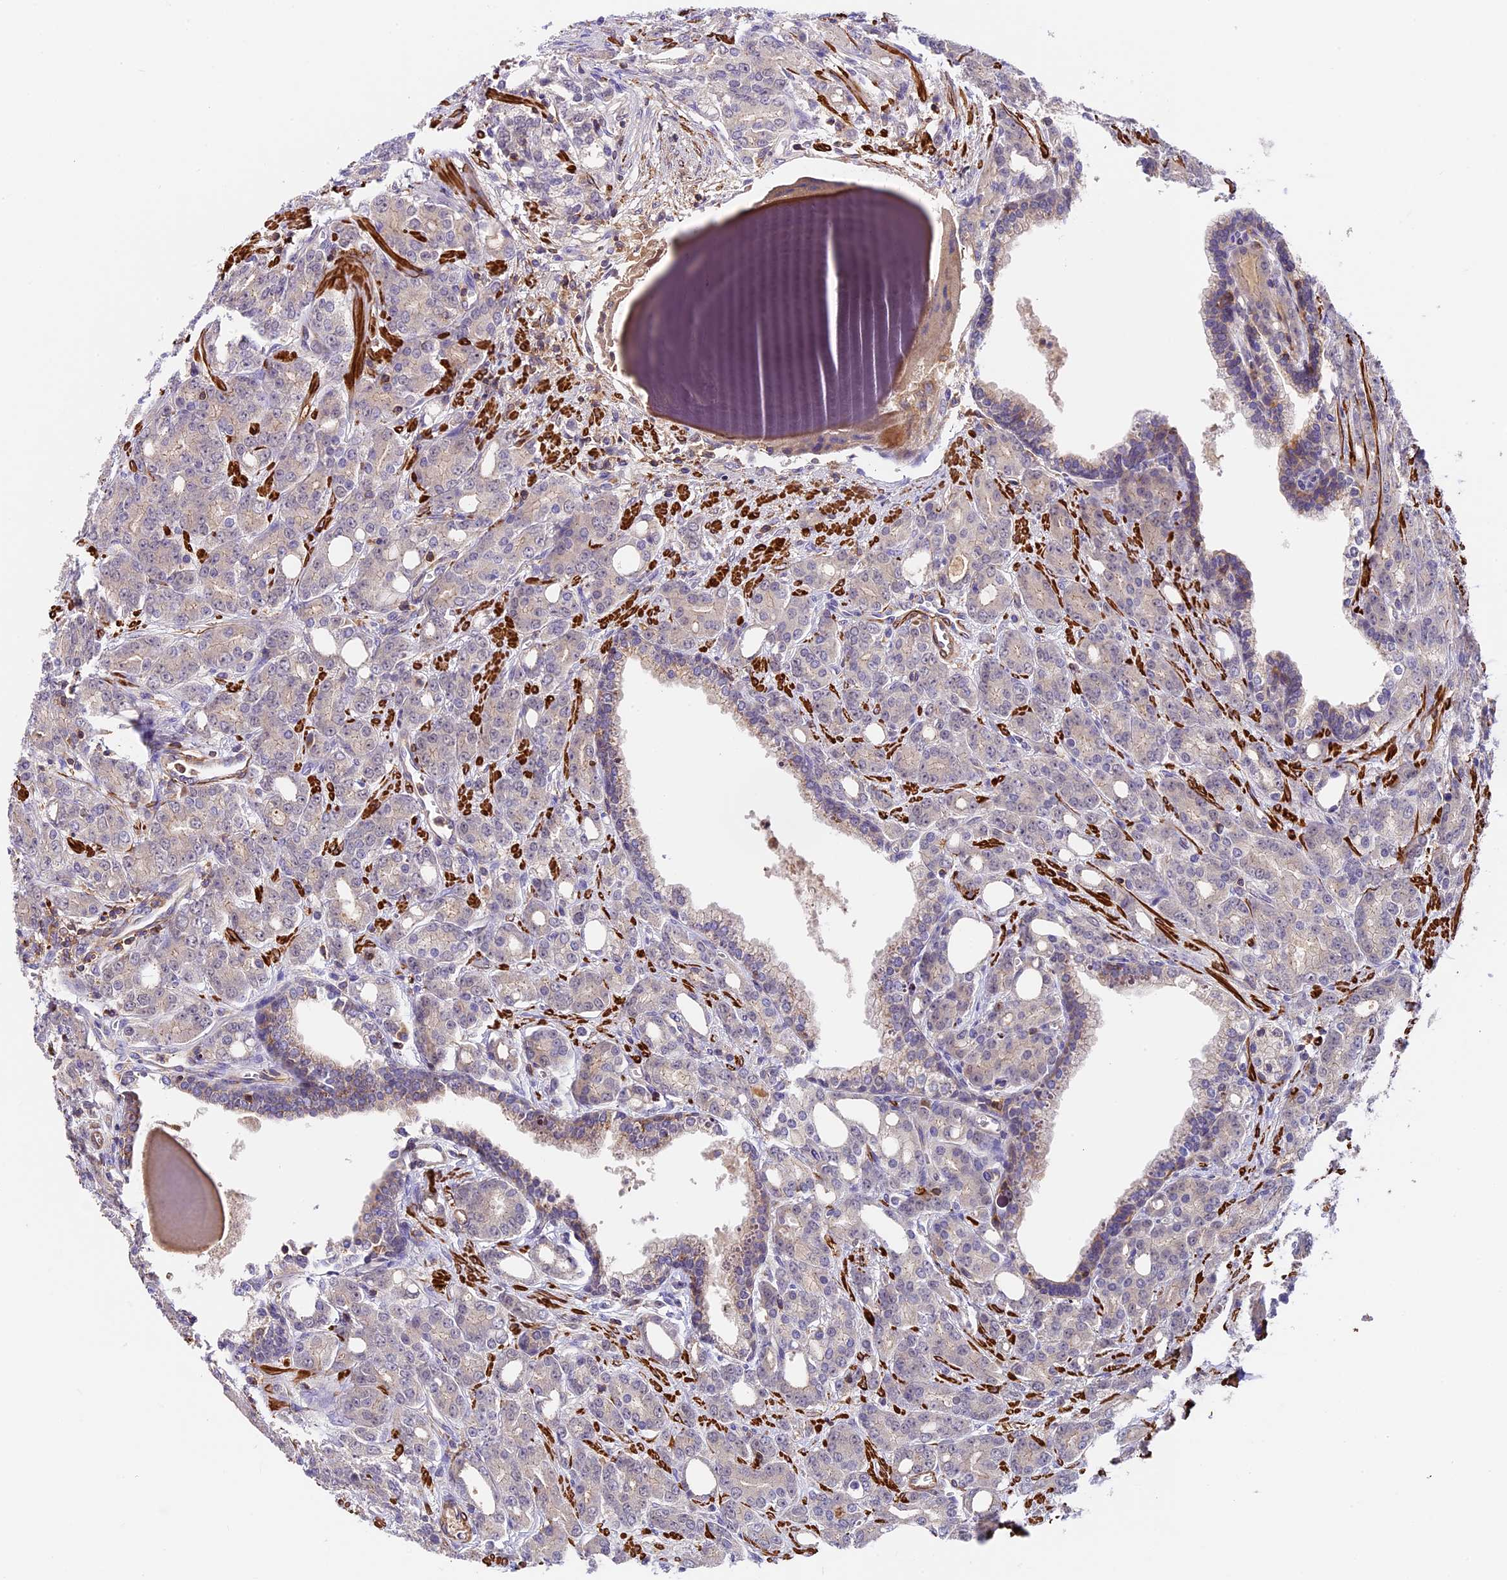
{"staining": {"intensity": "weak", "quantity": "<25%", "location": "cytoplasmic/membranous"}, "tissue": "prostate cancer", "cell_type": "Tumor cells", "image_type": "cancer", "snomed": [{"axis": "morphology", "description": "Adenocarcinoma, High grade"}, {"axis": "topography", "description": "Prostate"}], "caption": "This is an immunohistochemistry micrograph of prostate adenocarcinoma (high-grade). There is no staining in tumor cells.", "gene": "TBC1D1", "patient": {"sex": "male", "age": 62}}